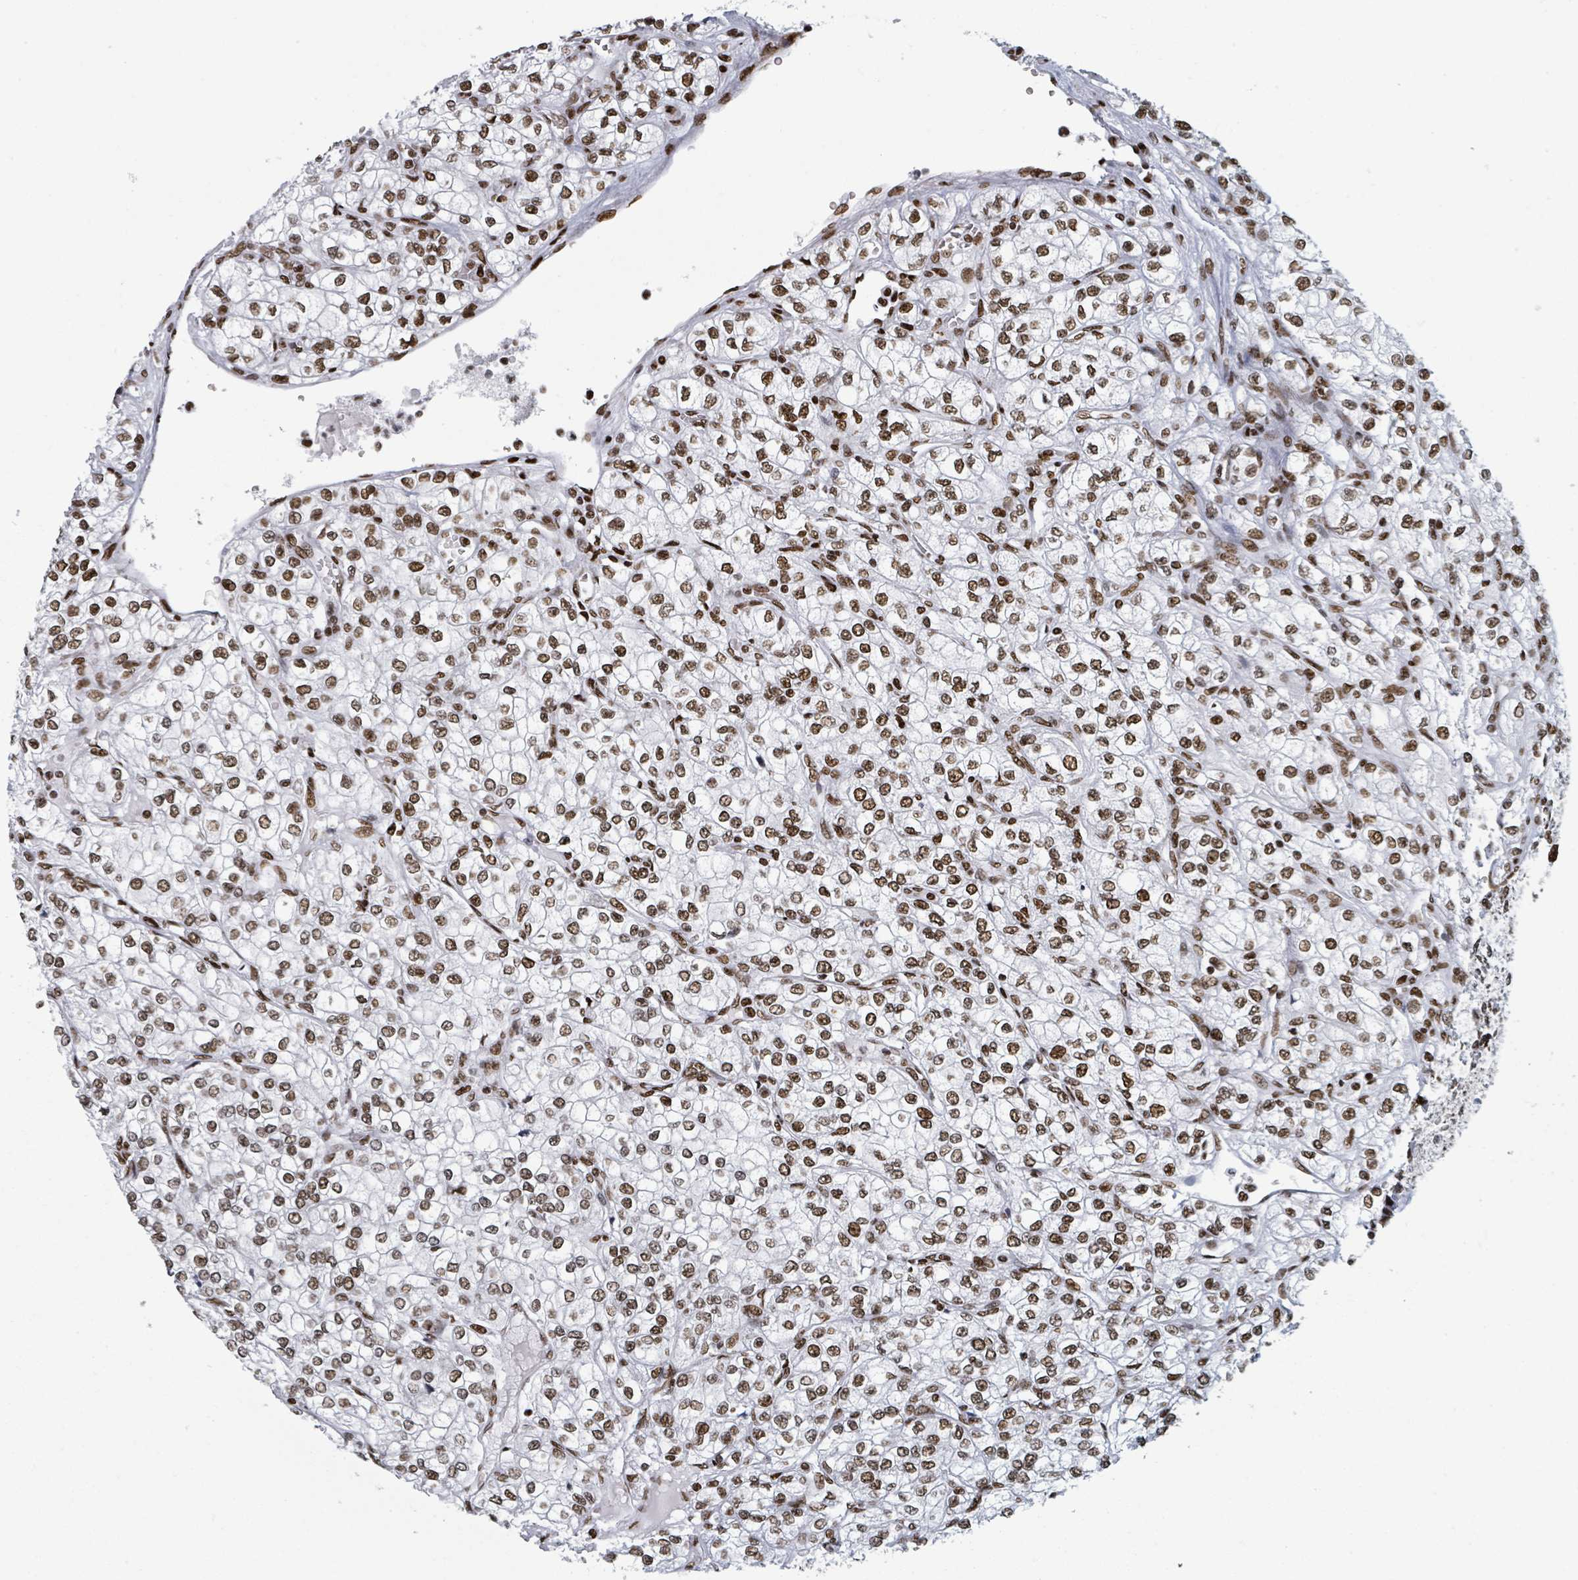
{"staining": {"intensity": "moderate", "quantity": ">75%", "location": "nuclear"}, "tissue": "renal cancer", "cell_type": "Tumor cells", "image_type": "cancer", "snomed": [{"axis": "morphology", "description": "Adenocarcinoma, NOS"}, {"axis": "topography", "description": "Kidney"}], "caption": "Renal adenocarcinoma stained with DAB immunohistochemistry demonstrates medium levels of moderate nuclear staining in about >75% of tumor cells. (DAB IHC with brightfield microscopy, high magnification).", "gene": "DHX16", "patient": {"sex": "male", "age": 80}}